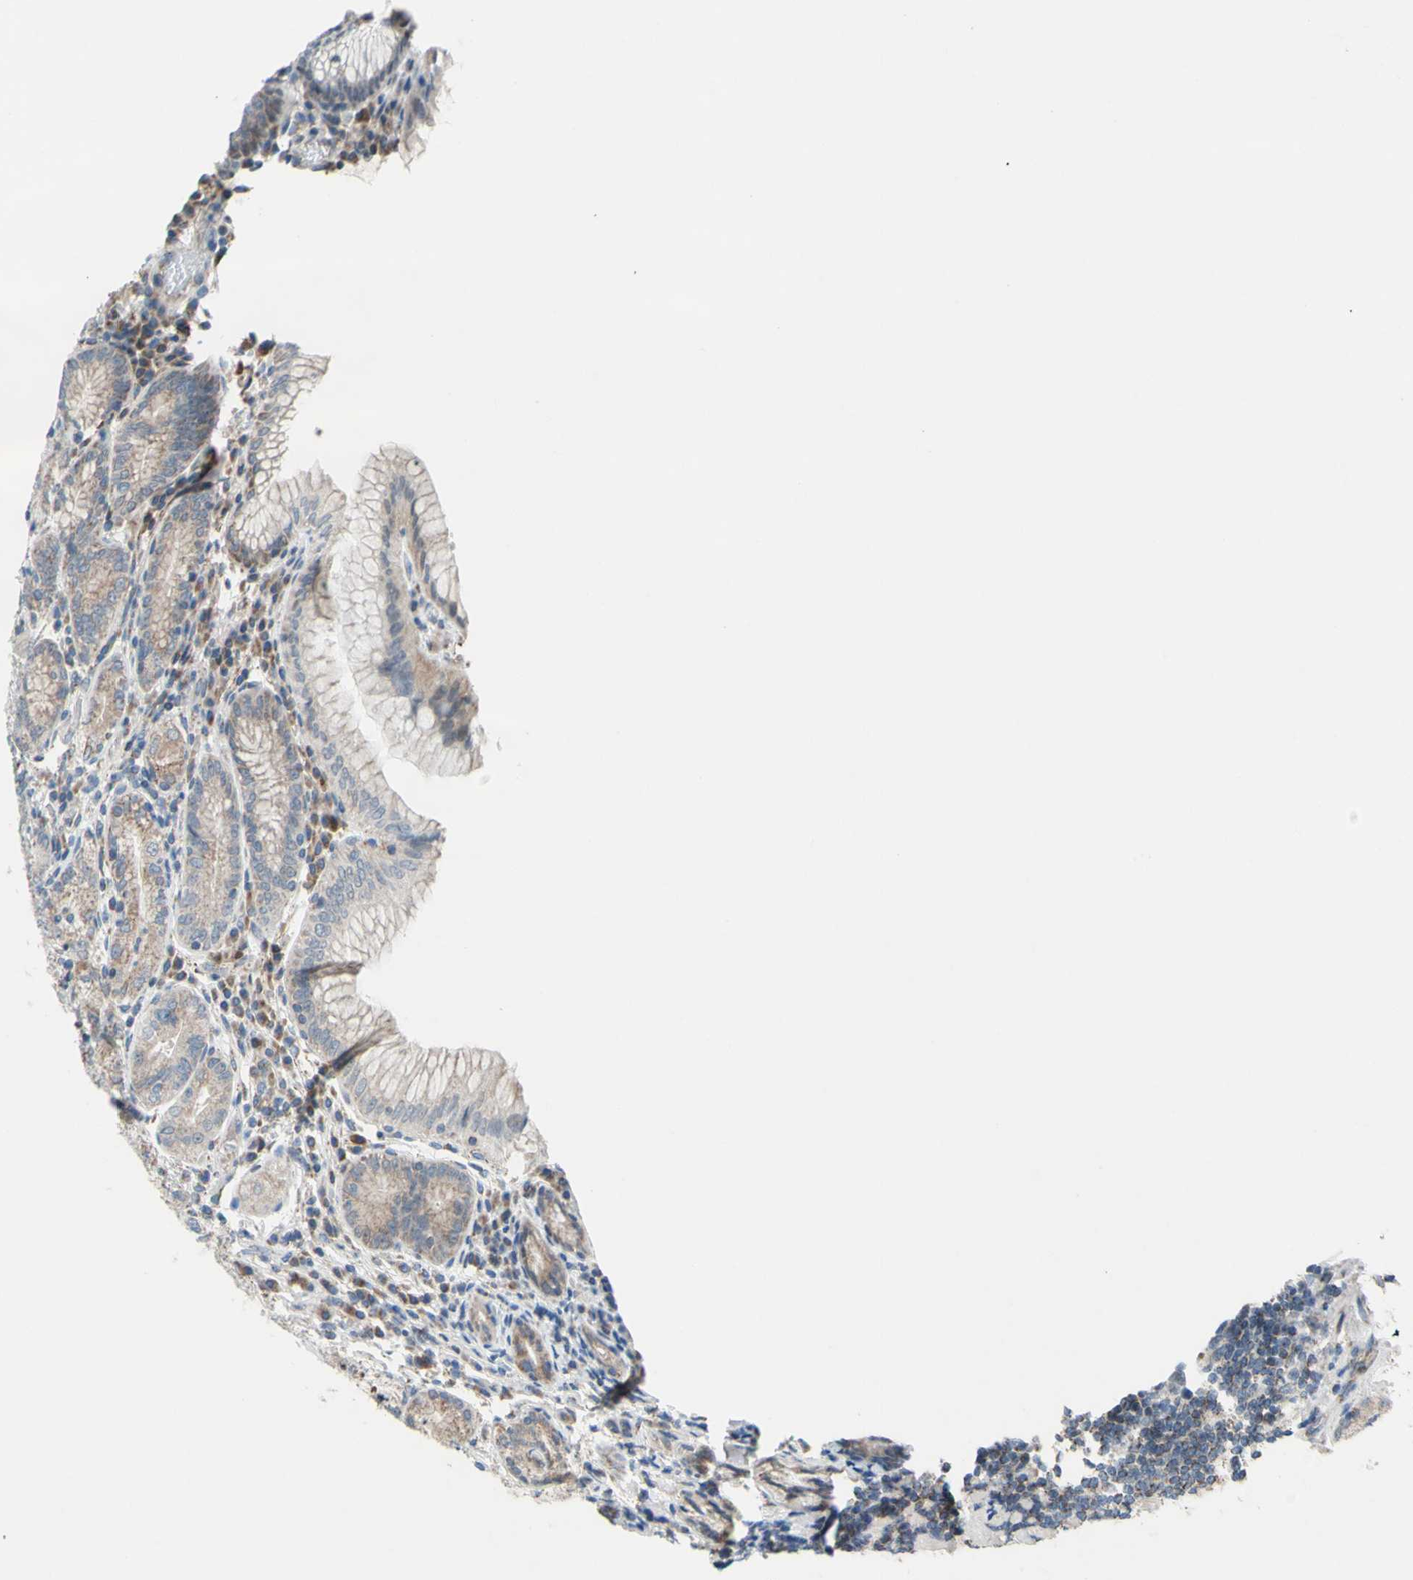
{"staining": {"intensity": "moderate", "quantity": "25%-75%", "location": "cytoplasmic/membranous"}, "tissue": "stomach", "cell_type": "Glandular cells", "image_type": "normal", "snomed": [{"axis": "morphology", "description": "Normal tissue, NOS"}, {"axis": "topography", "description": "Stomach, lower"}], "caption": "Approximately 25%-75% of glandular cells in unremarkable stomach exhibit moderate cytoplasmic/membranous protein expression as visualized by brown immunohistochemical staining.", "gene": "GLT8D1", "patient": {"sex": "female", "age": 76}}